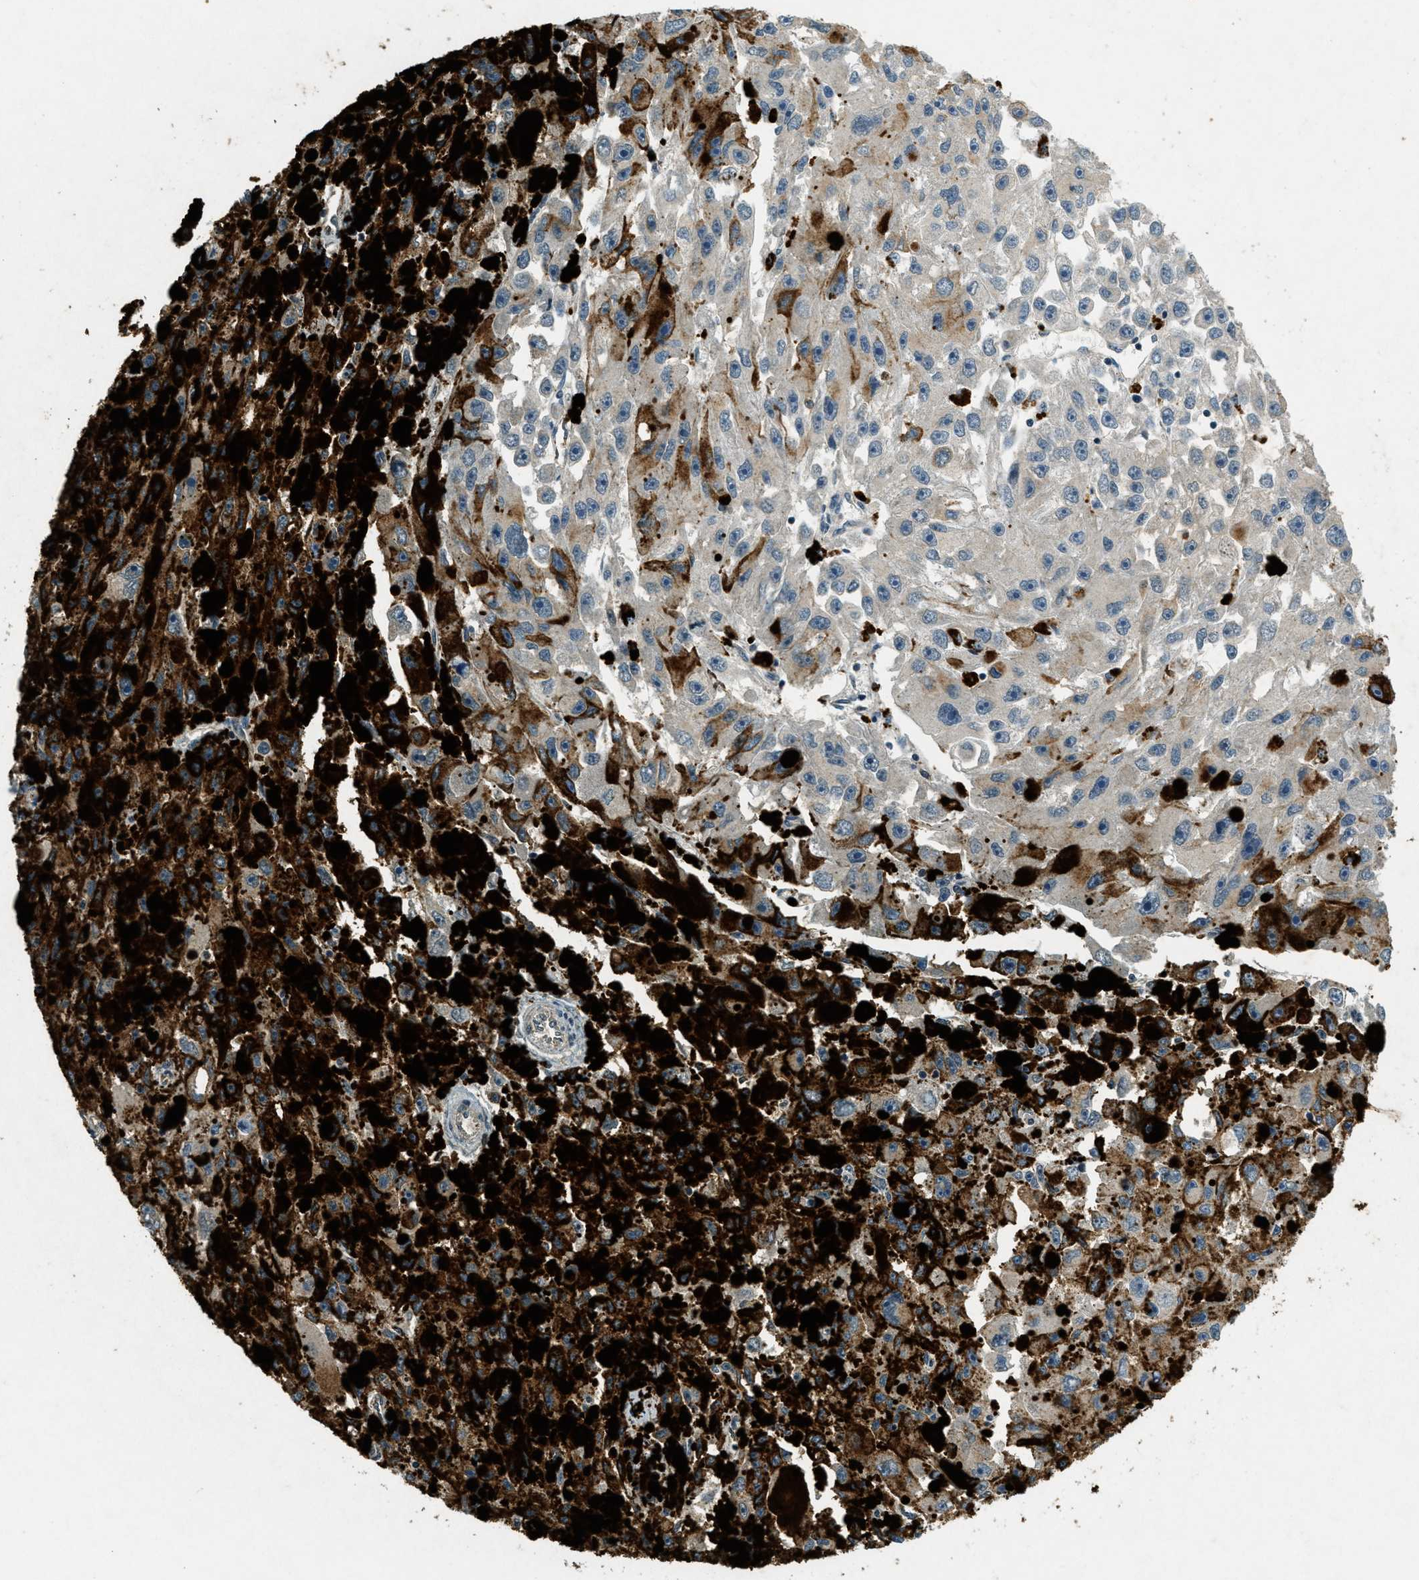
{"staining": {"intensity": "negative", "quantity": "none", "location": "none"}, "tissue": "melanoma", "cell_type": "Tumor cells", "image_type": "cancer", "snomed": [{"axis": "morphology", "description": "Malignant melanoma, NOS"}, {"axis": "topography", "description": "Skin"}], "caption": "Protein analysis of malignant melanoma demonstrates no significant positivity in tumor cells.", "gene": "RAB3D", "patient": {"sex": "female", "age": 104}}